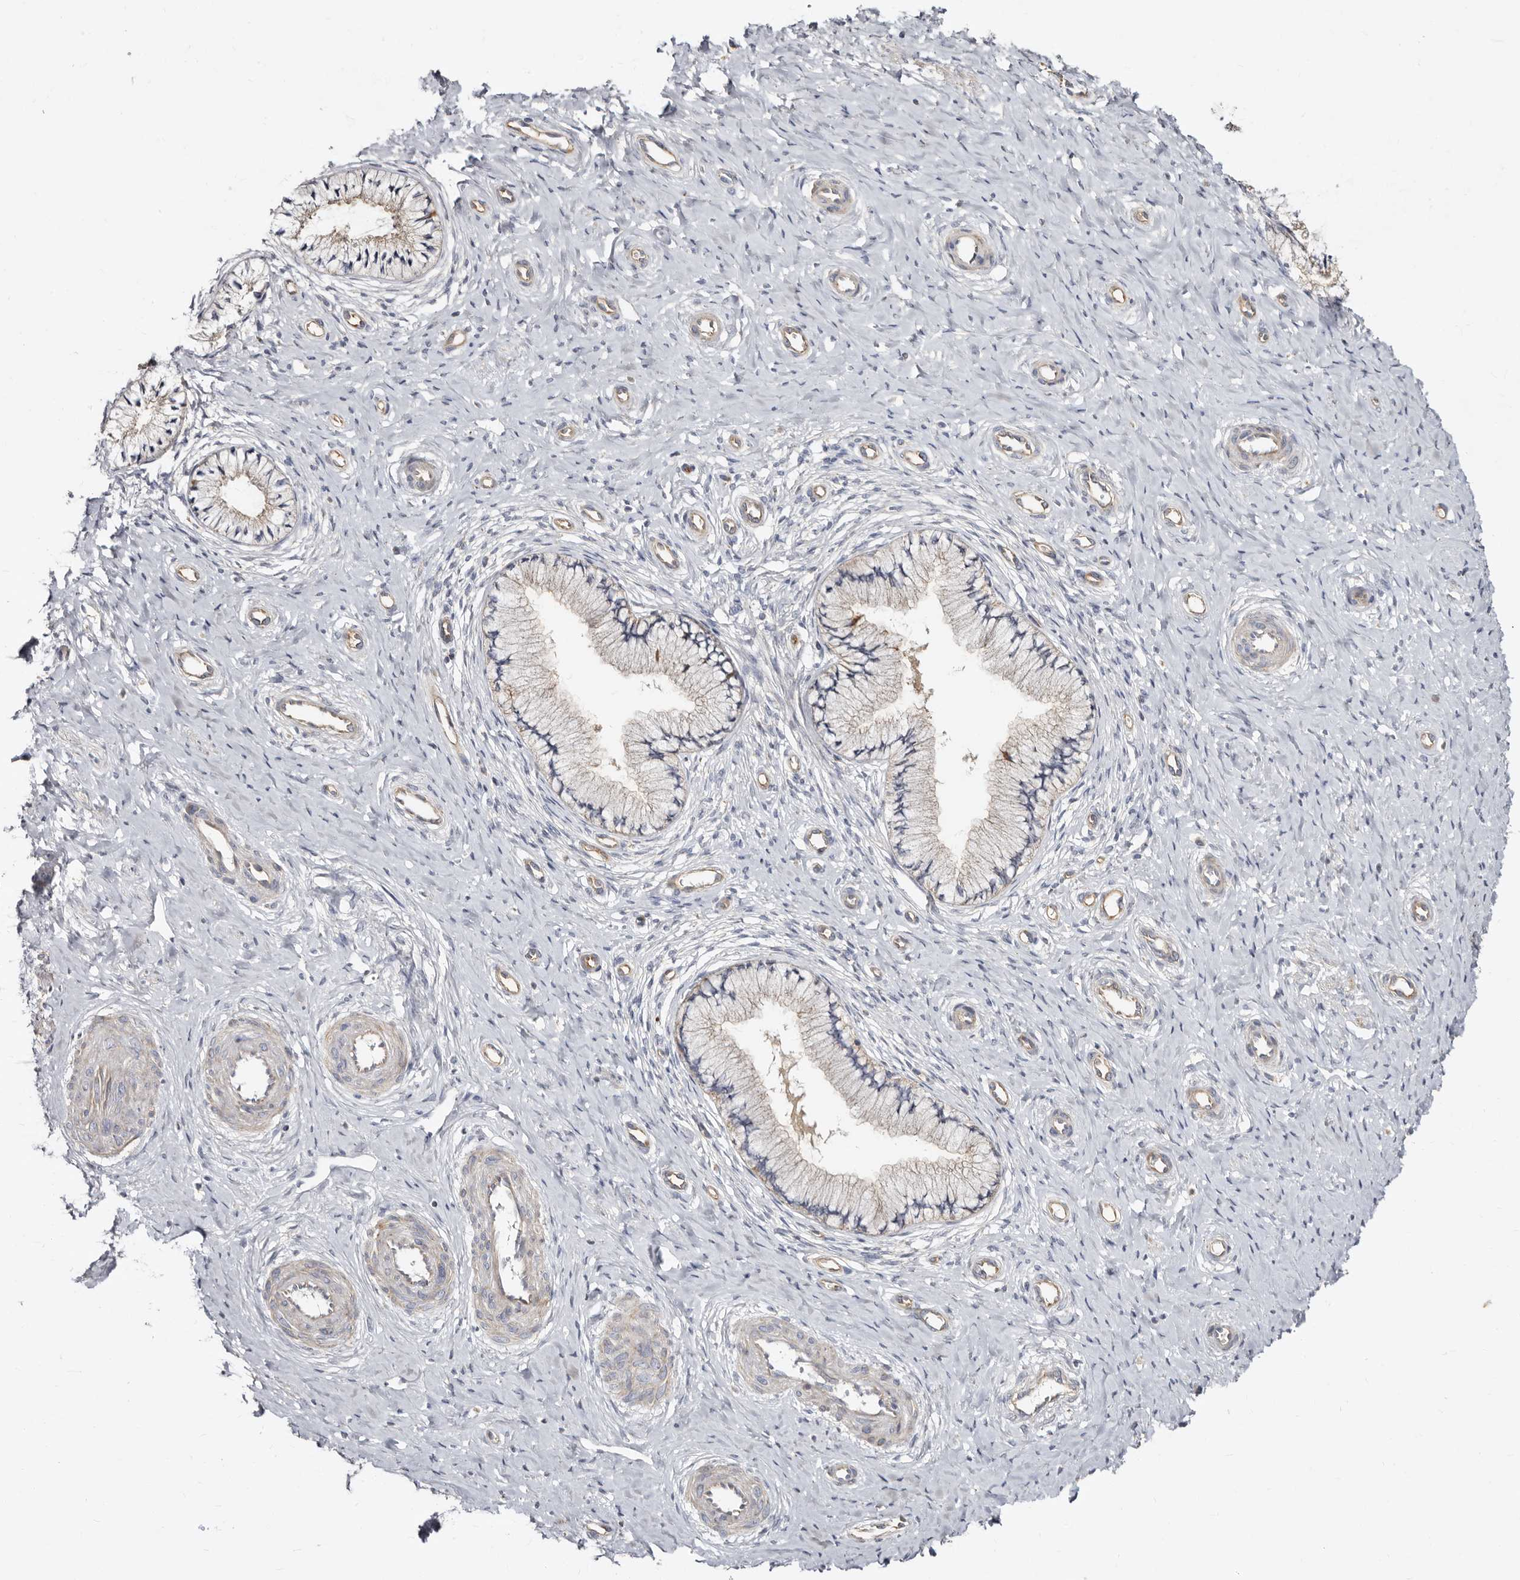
{"staining": {"intensity": "weak", "quantity": "25%-75%", "location": "cytoplasmic/membranous"}, "tissue": "cervix", "cell_type": "Glandular cells", "image_type": "normal", "snomed": [{"axis": "morphology", "description": "Normal tissue, NOS"}, {"axis": "topography", "description": "Cervix"}], "caption": "Cervix stained for a protein (brown) demonstrates weak cytoplasmic/membranous positive positivity in approximately 25%-75% of glandular cells.", "gene": "BAIAP2L1", "patient": {"sex": "female", "age": 36}}